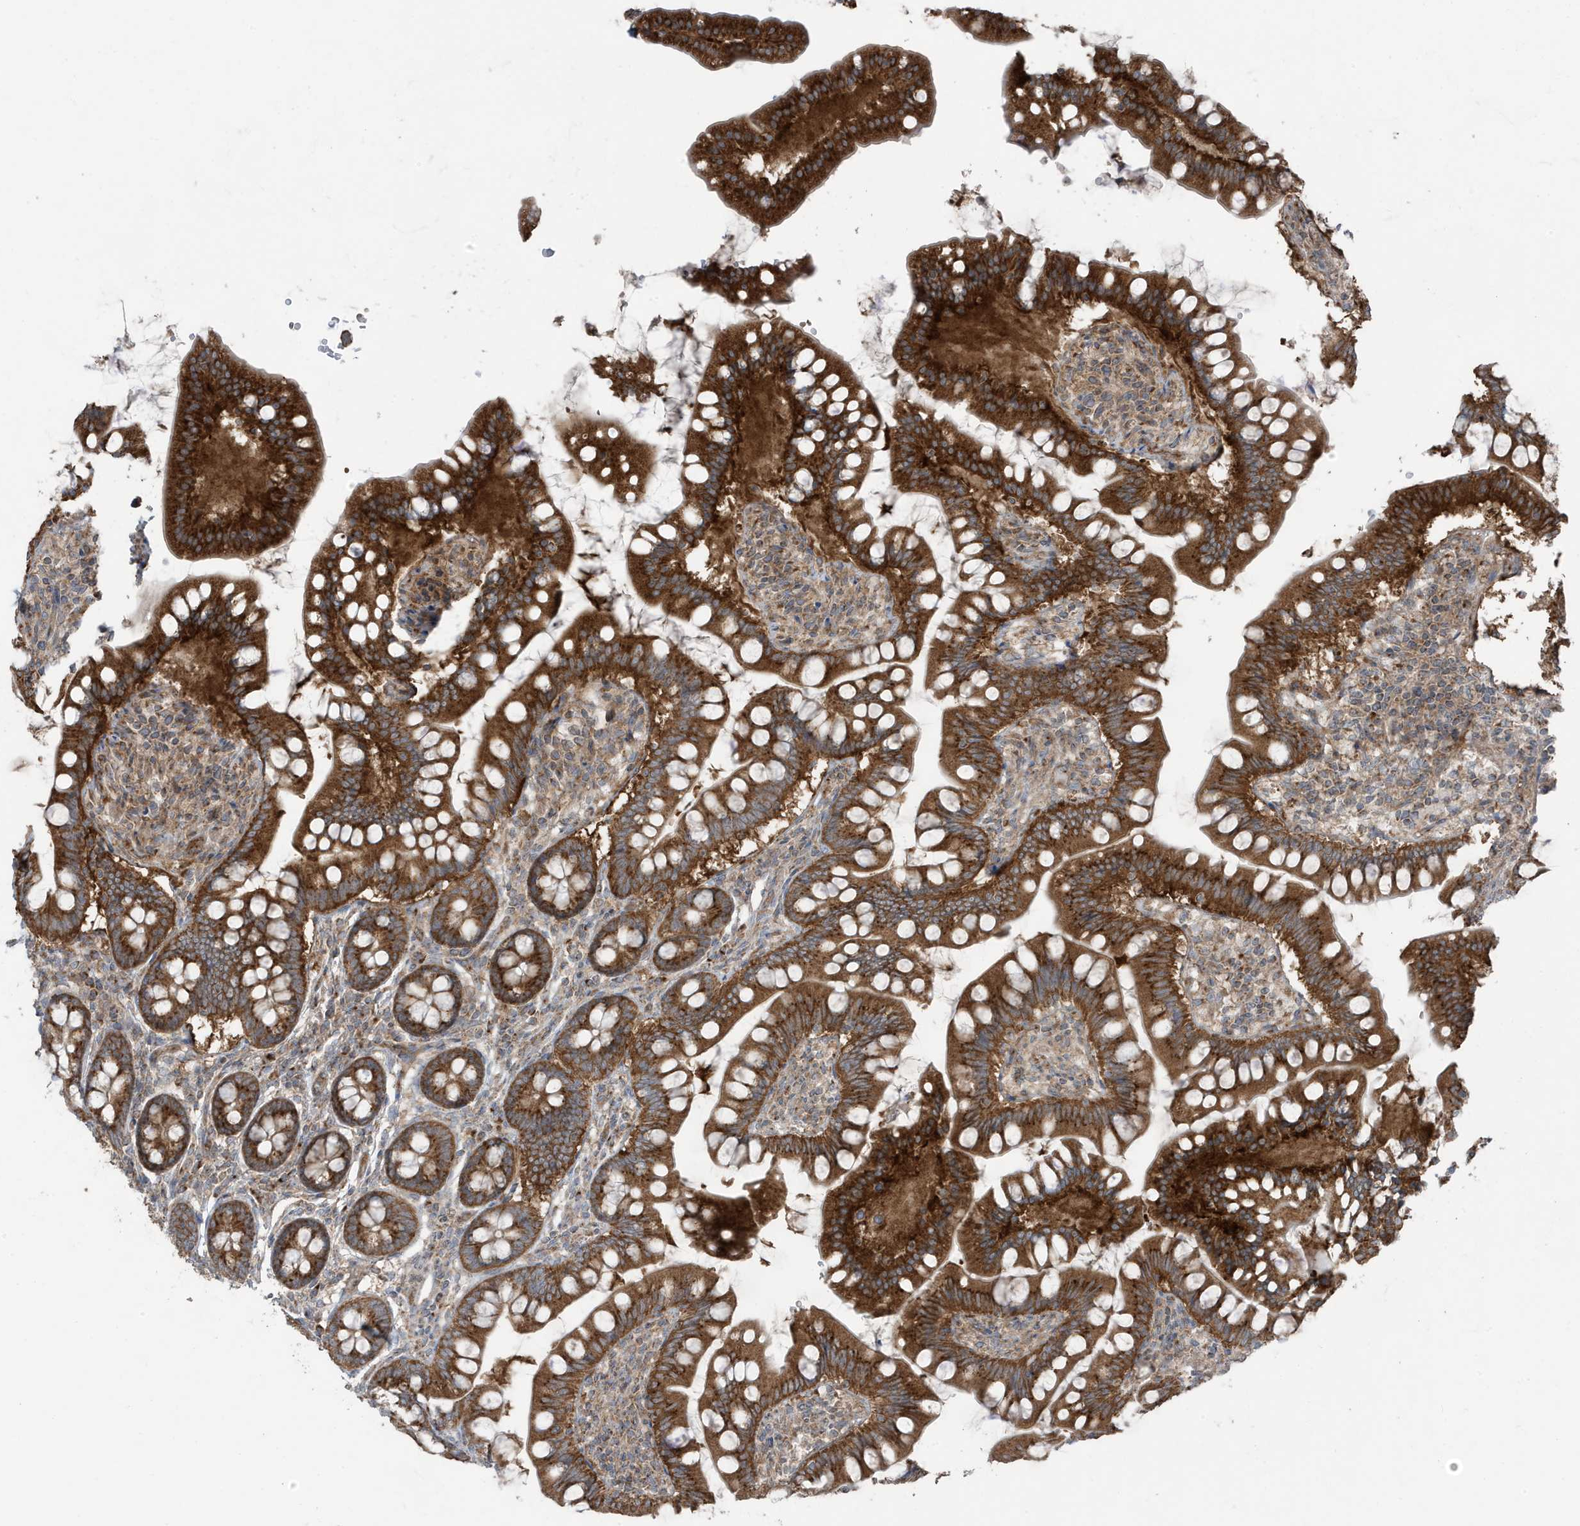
{"staining": {"intensity": "strong", "quantity": ">75%", "location": "cytoplasmic/membranous"}, "tissue": "small intestine", "cell_type": "Glandular cells", "image_type": "normal", "snomed": [{"axis": "morphology", "description": "Normal tissue, NOS"}, {"axis": "topography", "description": "Small intestine"}], "caption": "Immunohistochemical staining of unremarkable human small intestine displays high levels of strong cytoplasmic/membranous positivity in about >75% of glandular cells.", "gene": "GOLGA4", "patient": {"sex": "male", "age": 7}}